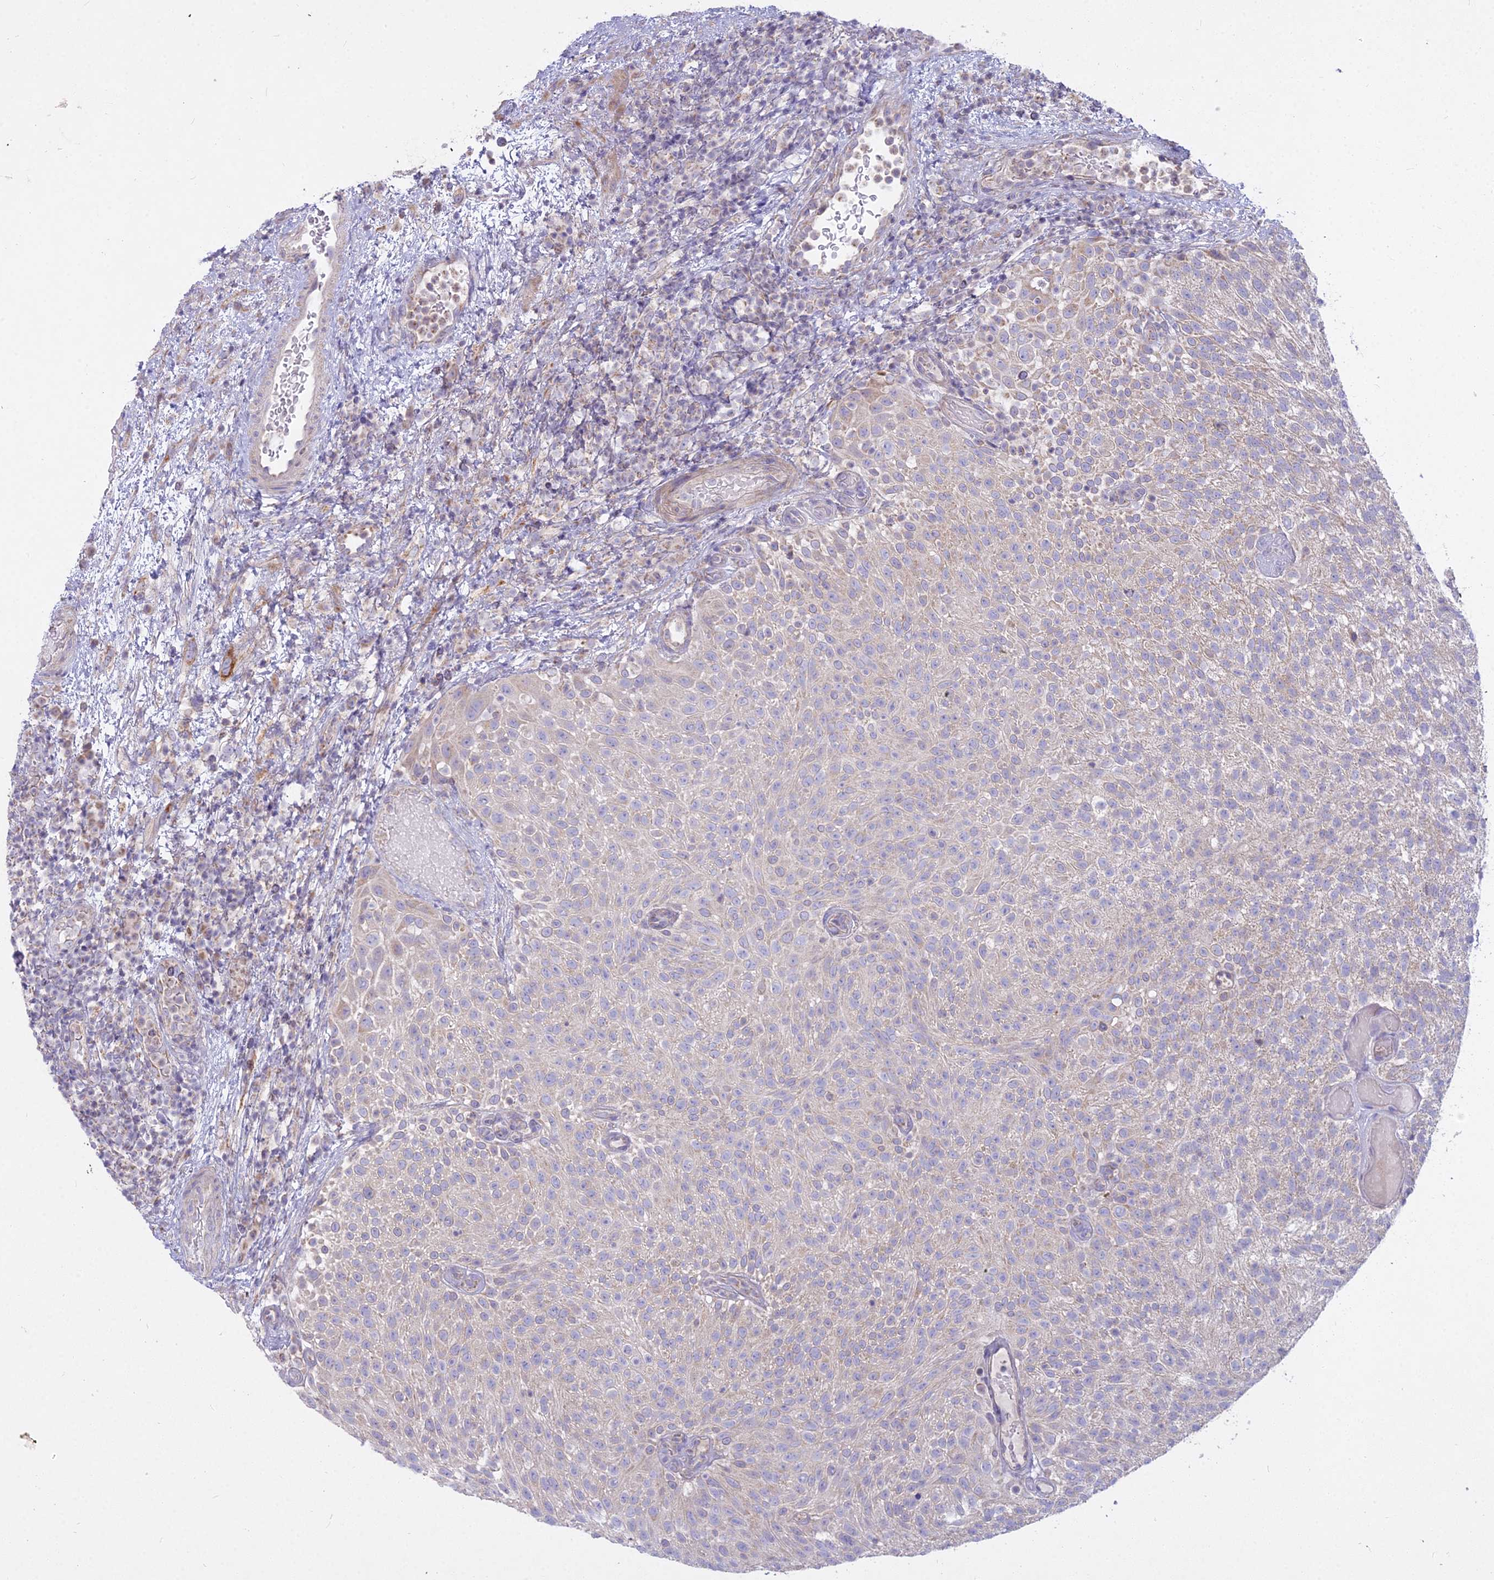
{"staining": {"intensity": "negative", "quantity": "none", "location": "none"}, "tissue": "urothelial cancer", "cell_type": "Tumor cells", "image_type": "cancer", "snomed": [{"axis": "morphology", "description": "Urothelial carcinoma, Low grade"}, {"axis": "topography", "description": "Urinary bladder"}], "caption": "Protein analysis of urothelial cancer displays no significant expression in tumor cells. (Brightfield microscopy of DAB immunohistochemistry at high magnification).", "gene": "MICU2", "patient": {"sex": "male", "age": 78}}